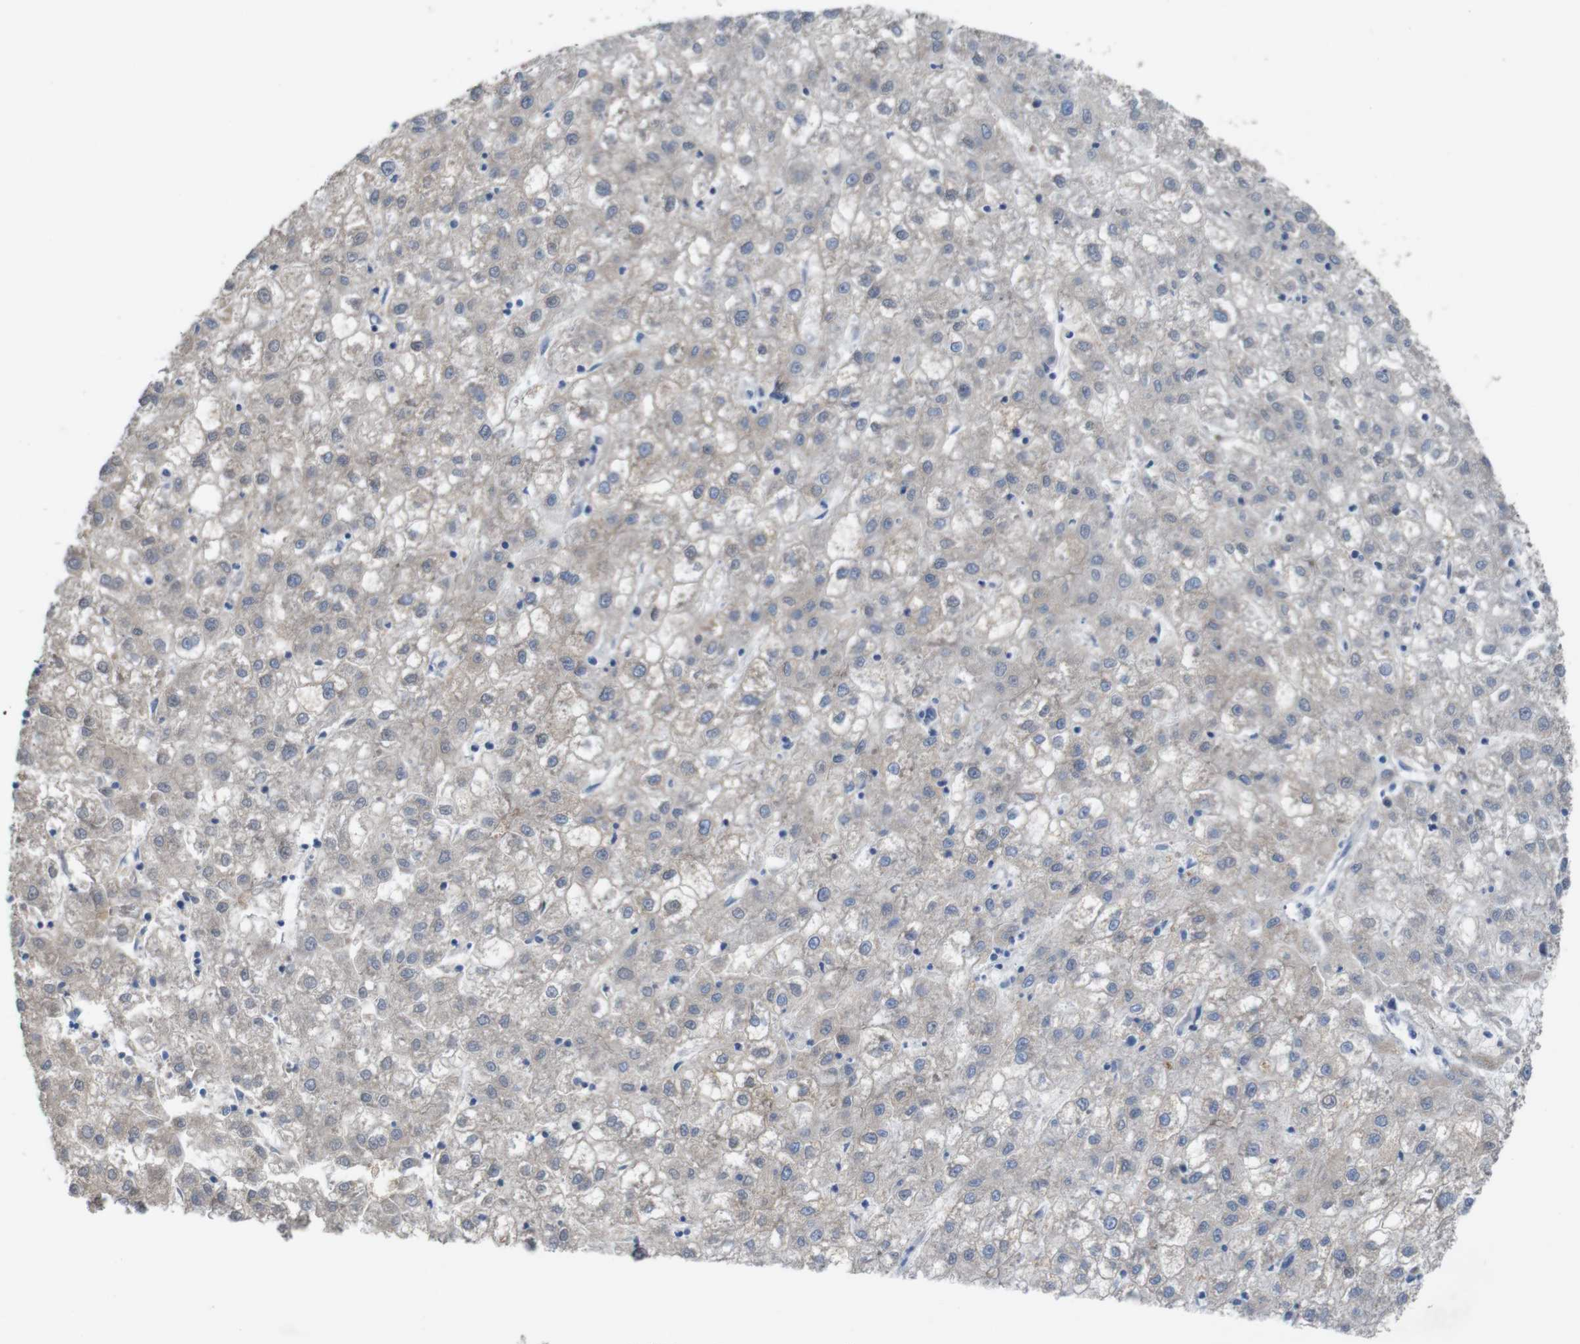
{"staining": {"intensity": "moderate", "quantity": ">75%", "location": "cytoplasmic/membranous"}, "tissue": "liver cancer", "cell_type": "Tumor cells", "image_type": "cancer", "snomed": [{"axis": "morphology", "description": "Carcinoma, Hepatocellular, NOS"}, {"axis": "topography", "description": "Liver"}], "caption": "Moderate cytoplasmic/membranous expression for a protein is appreciated in approximately >75% of tumor cells of liver hepatocellular carcinoma using IHC.", "gene": "PTGER4", "patient": {"sex": "male", "age": 72}}